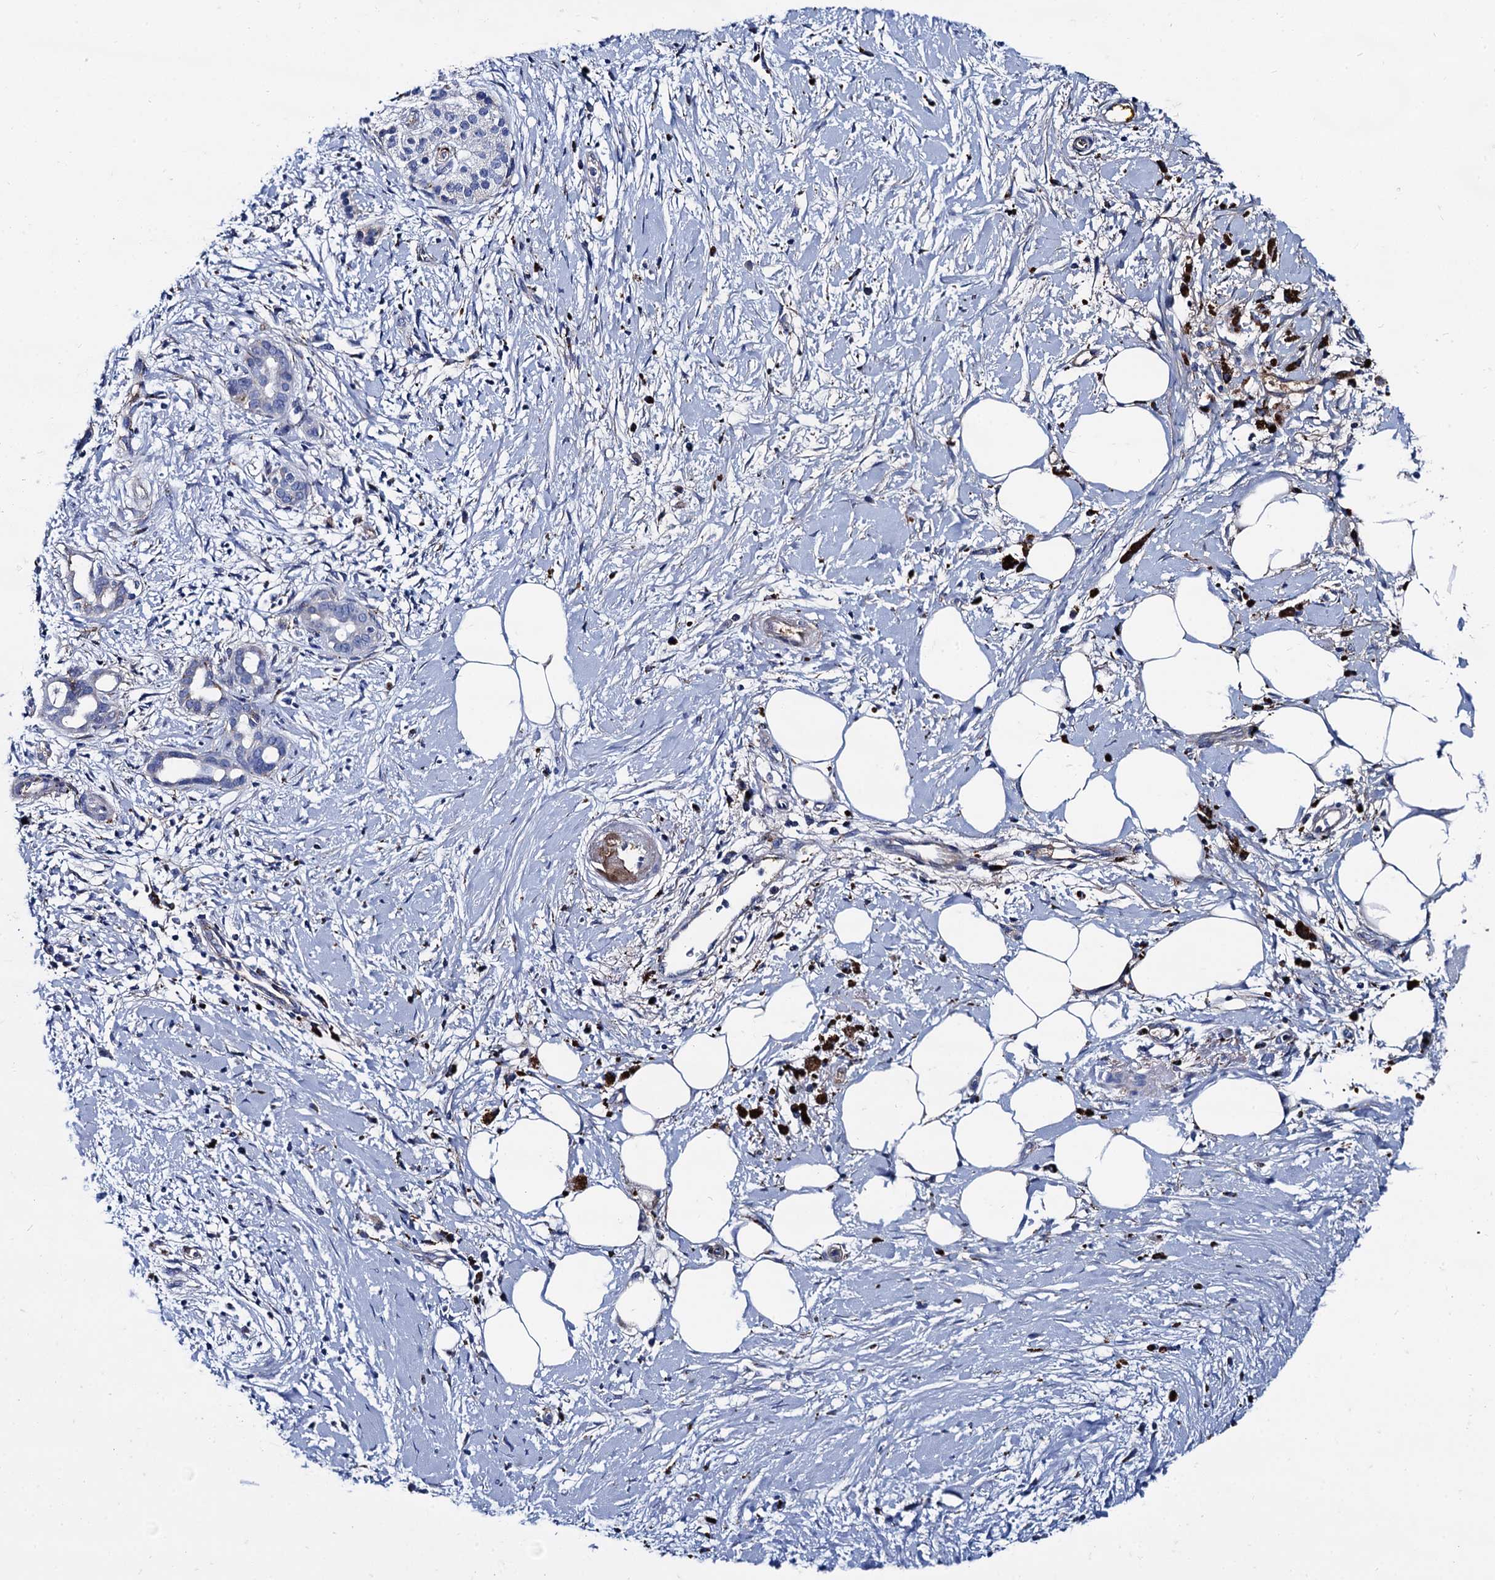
{"staining": {"intensity": "negative", "quantity": "none", "location": "none"}, "tissue": "pancreatic cancer", "cell_type": "Tumor cells", "image_type": "cancer", "snomed": [{"axis": "morphology", "description": "Adenocarcinoma, NOS"}, {"axis": "topography", "description": "Pancreas"}], "caption": "This histopathology image is of pancreatic adenocarcinoma stained with immunohistochemistry to label a protein in brown with the nuclei are counter-stained blue. There is no staining in tumor cells. (Immunohistochemistry (ihc), brightfield microscopy, high magnification).", "gene": "APOD", "patient": {"sex": "male", "age": 58}}